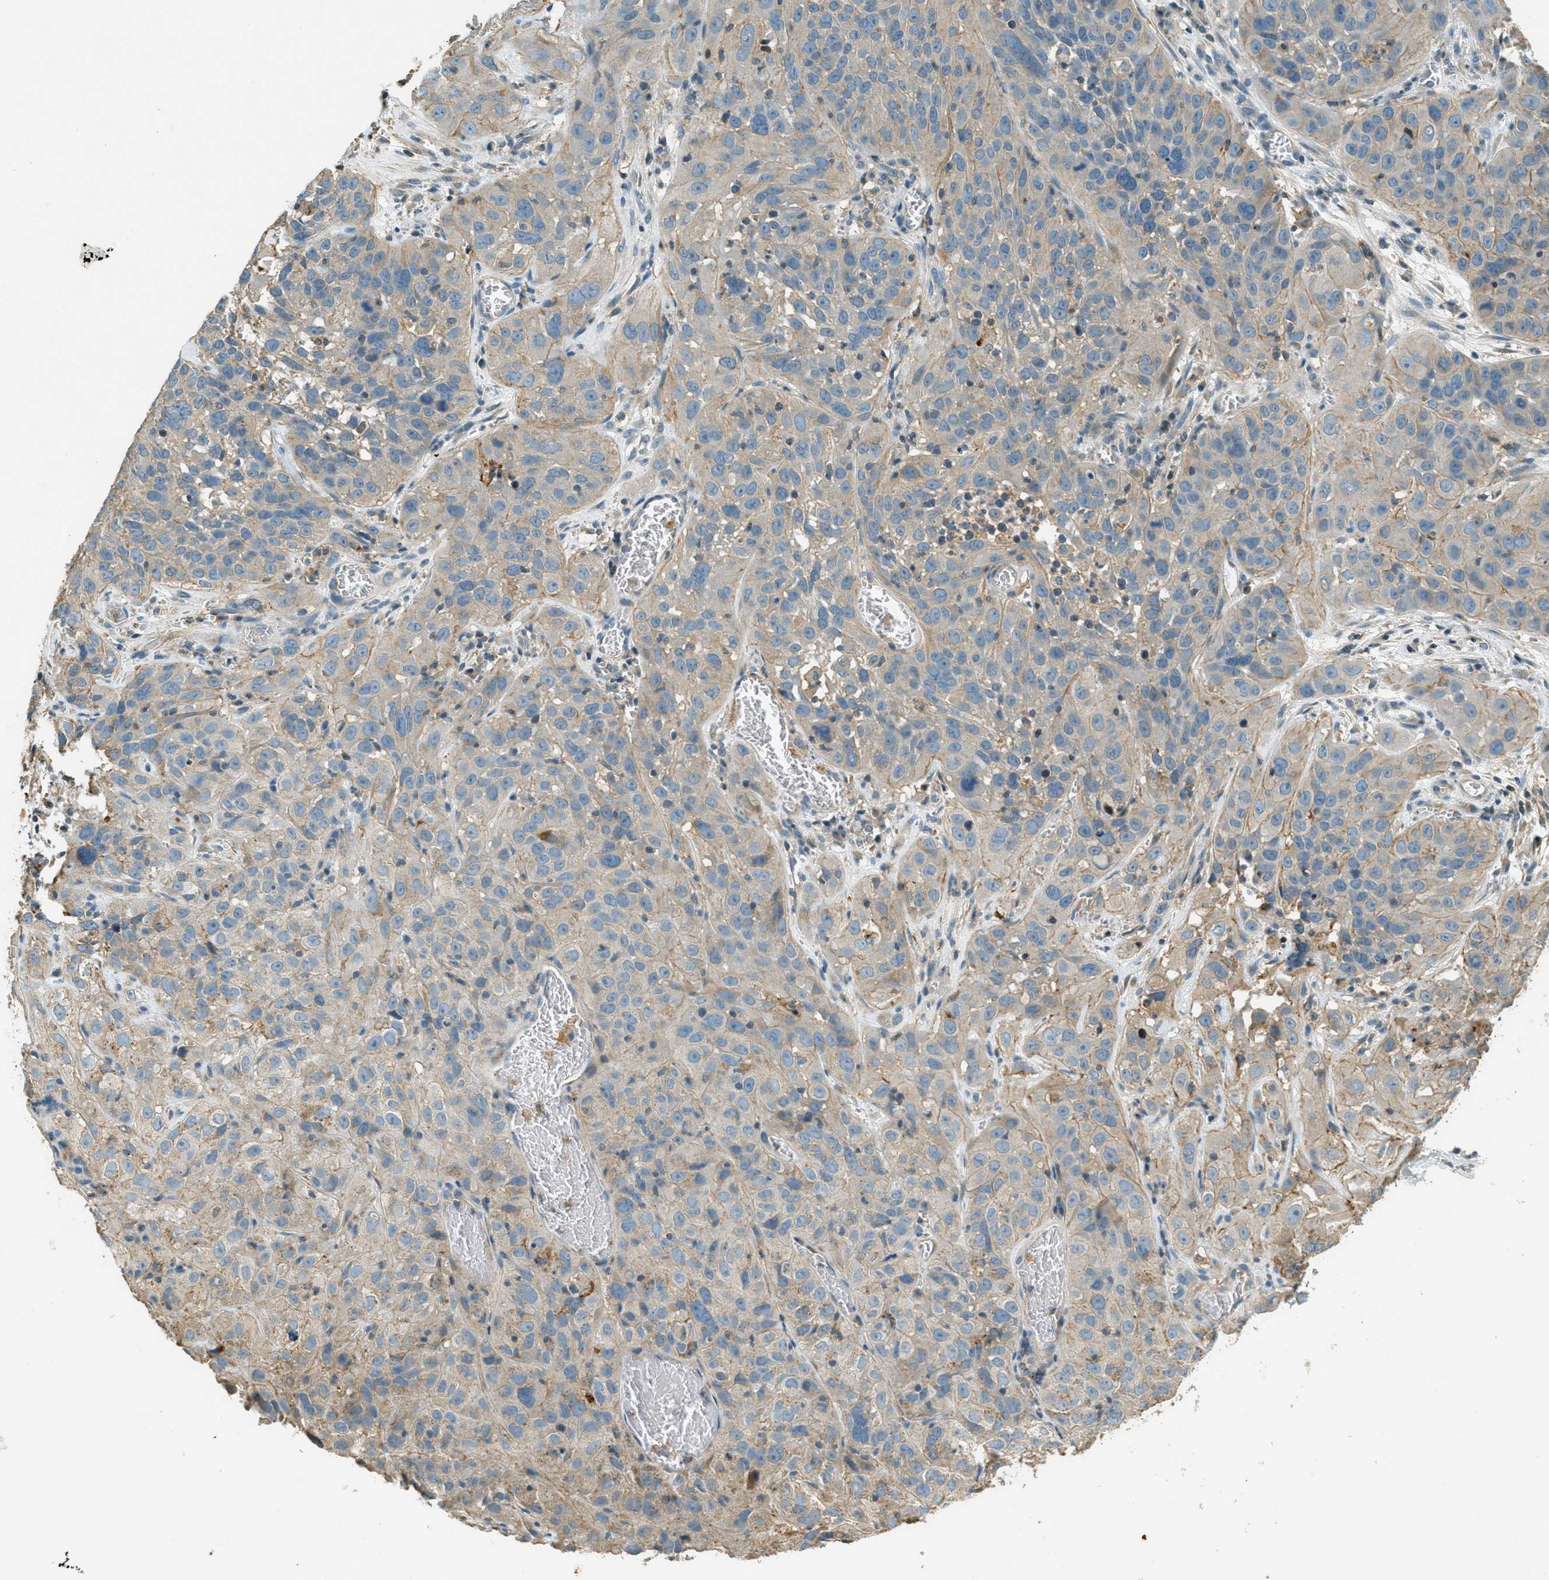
{"staining": {"intensity": "weak", "quantity": "25%-75%", "location": "cytoplasmic/membranous"}, "tissue": "cervical cancer", "cell_type": "Tumor cells", "image_type": "cancer", "snomed": [{"axis": "morphology", "description": "Squamous cell carcinoma, NOS"}, {"axis": "topography", "description": "Cervix"}], "caption": "Immunohistochemistry (IHC) photomicrograph of human cervical cancer (squamous cell carcinoma) stained for a protein (brown), which exhibits low levels of weak cytoplasmic/membranous expression in approximately 25%-75% of tumor cells.", "gene": "NUDT4", "patient": {"sex": "female", "age": 32}}